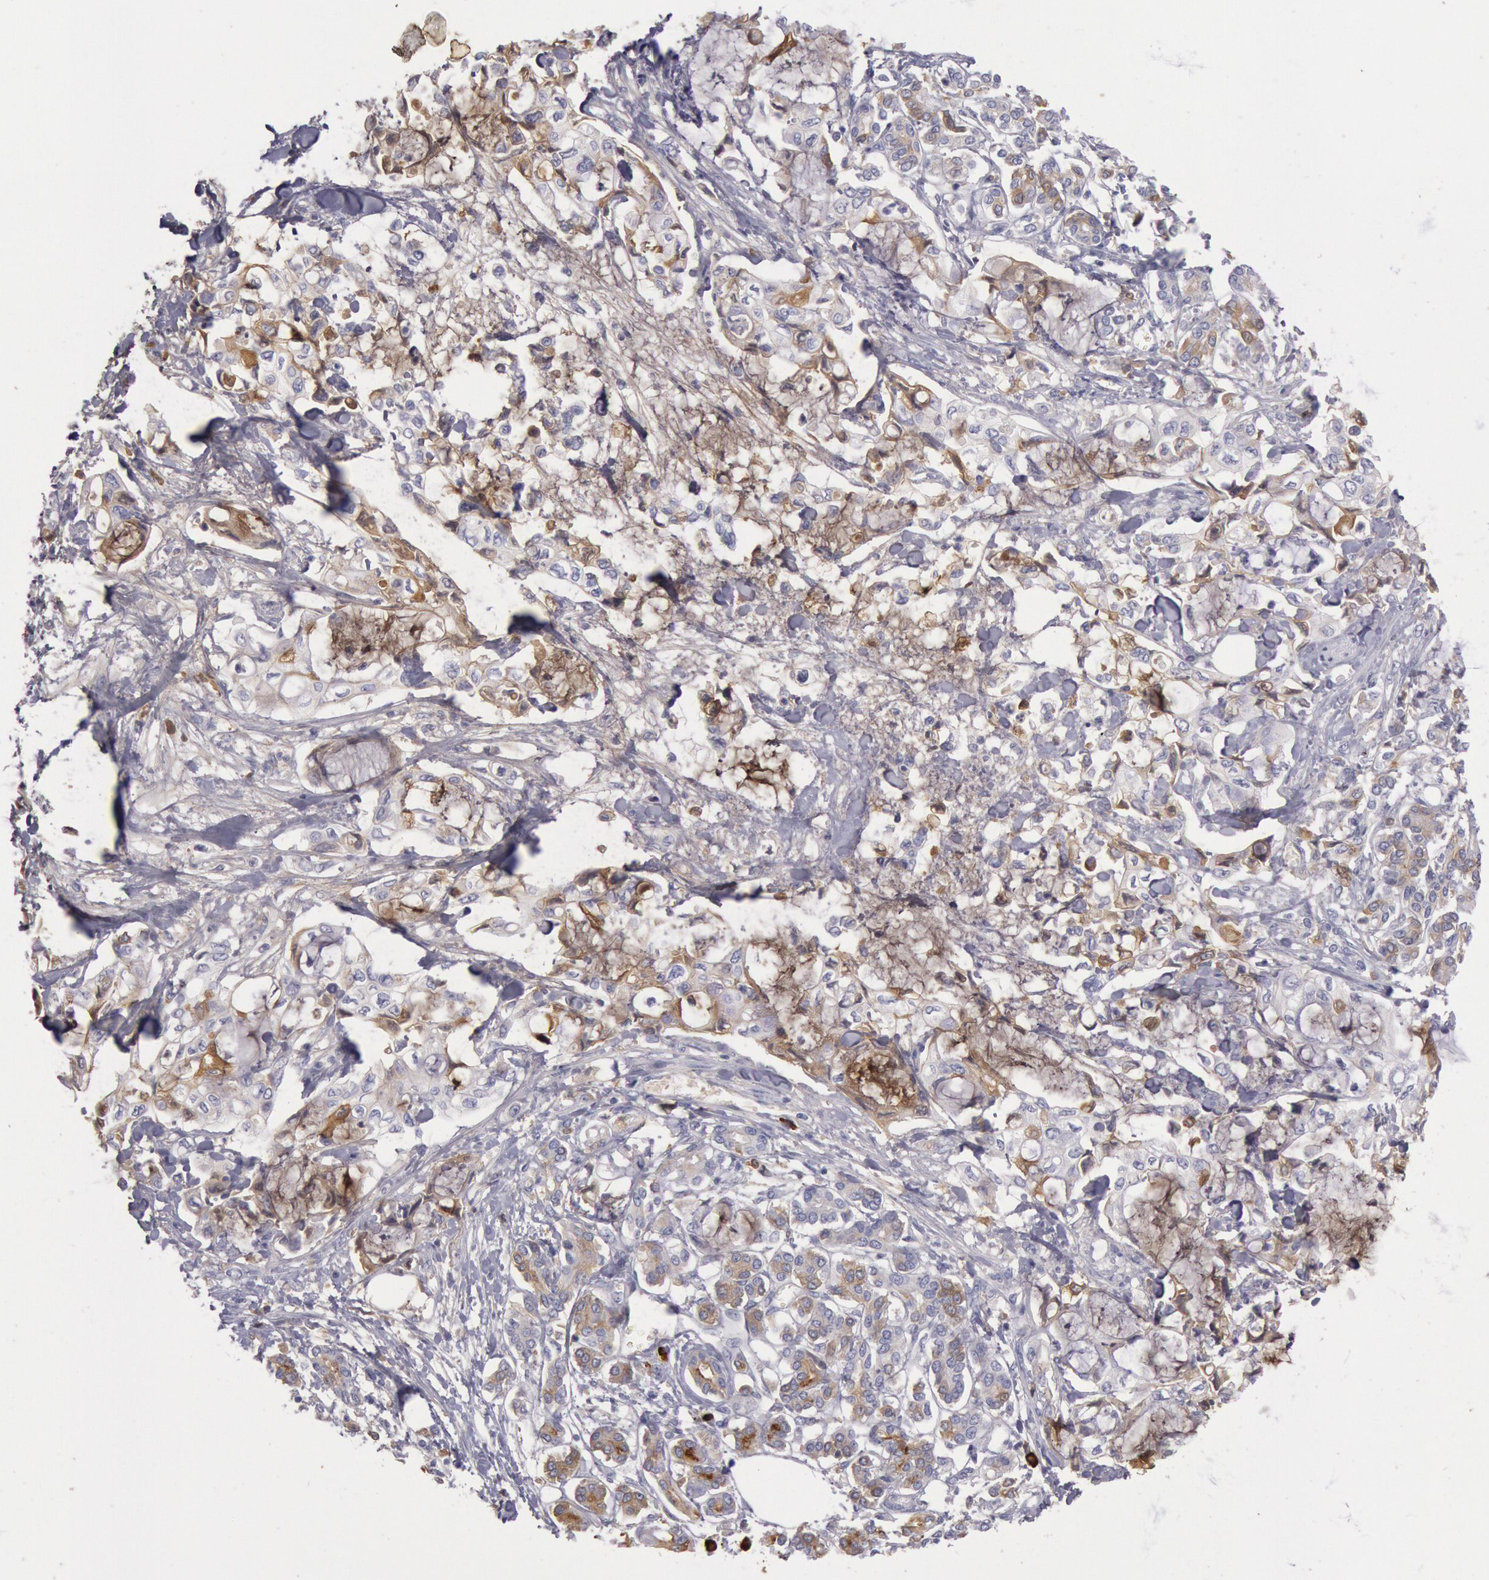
{"staining": {"intensity": "weak", "quantity": "25%-75%", "location": "cytoplasmic/membranous"}, "tissue": "pancreatic cancer", "cell_type": "Tumor cells", "image_type": "cancer", "snomed": [{"axis": "morphology", "description": "Adenocarcinoma, NOS"}, {"axis": "topography", "description": "Pancreas"}], "caption": "IHC staining of pancreatic cancer (adenocarcinoma), which exhibits low levels of weak cytoplasmic/membranous staining in about 25%-75% of tumor cells indicating weak cytoplasmic/membranous protein expression. The staining was performed using DAB (3,3'-diaminobenzidine) (brown) for protein detection and nuclei were counterstained in hematoxylin (blue).", "gene": "IGHA1", "patient": {"sex": "female", "age": 70}}